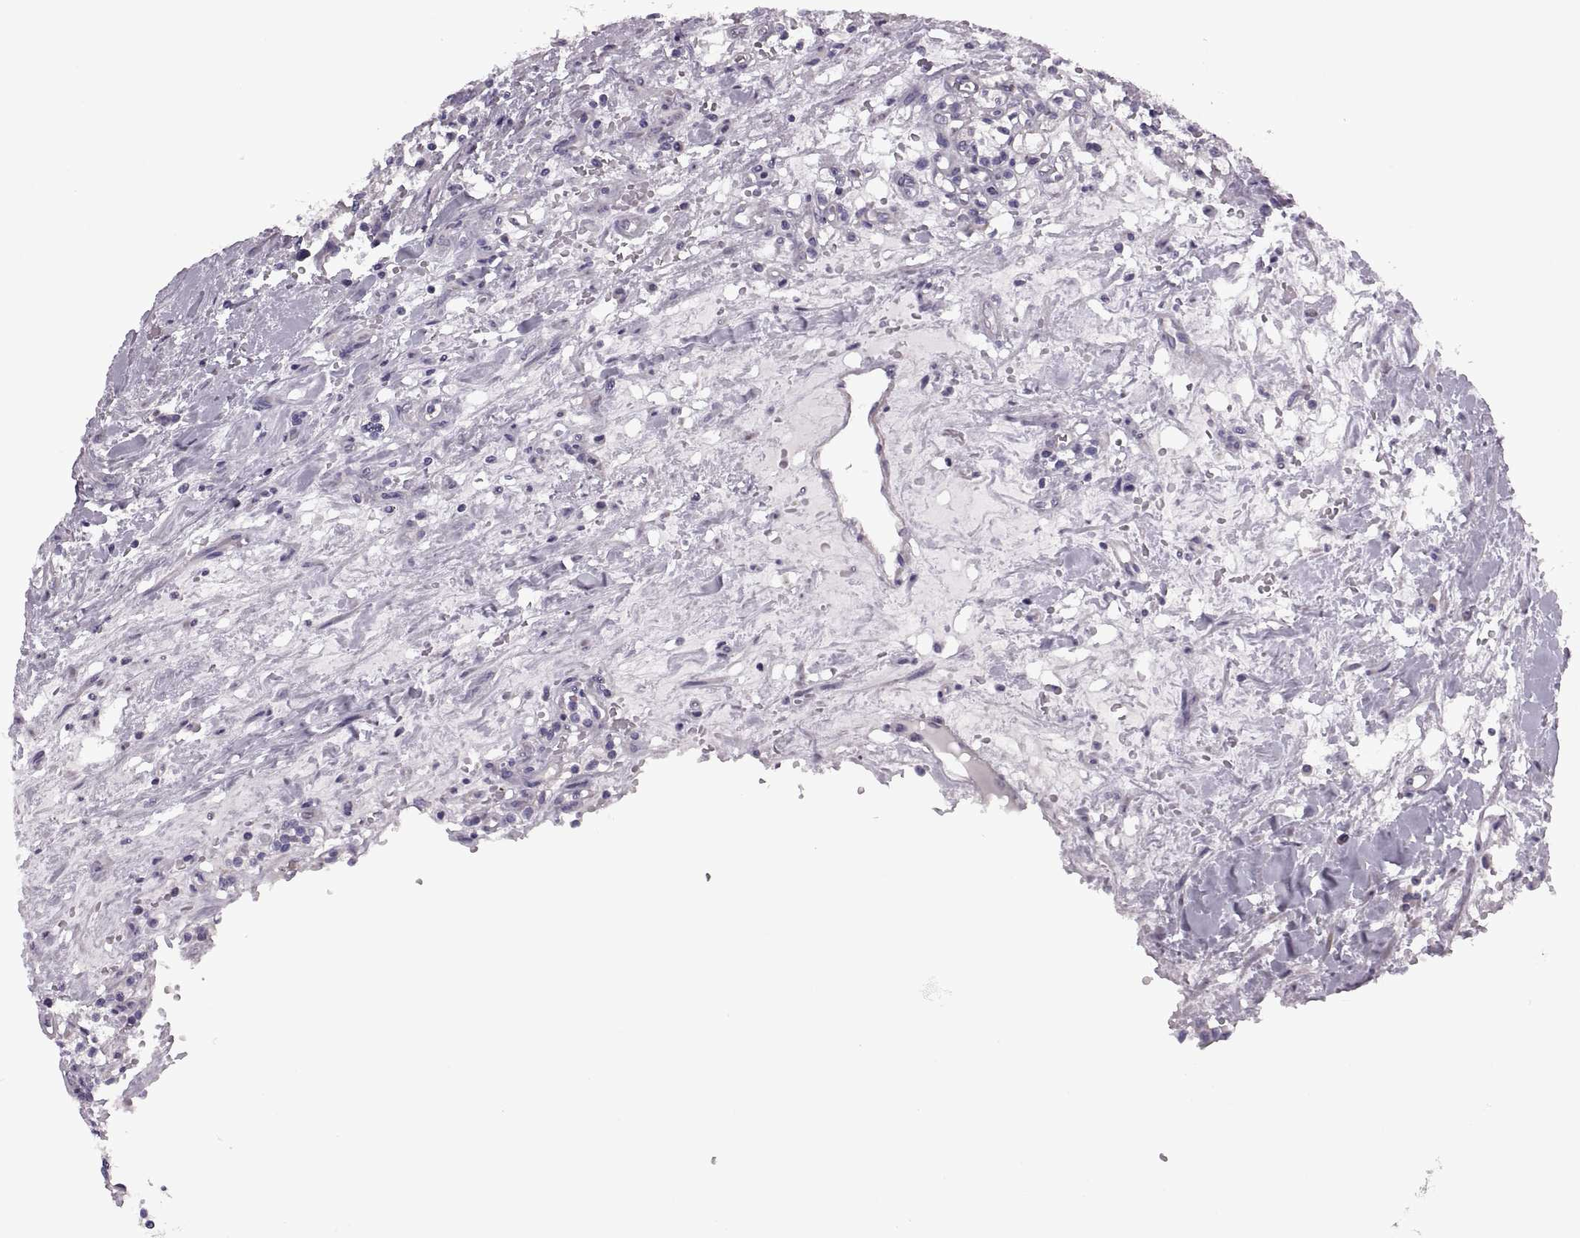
{"staining": {"intensity": "negative", "quantity": "none", "location": "none"}, "tissue": "renal cancer", "cell_type": "Tumor cells", "image_type": "cancer", "snomed": [{"axis": "morphology", "description": "Adenocarcinoma, NOS"}, {"axis": "topography", "description": "Kidney"}], "caption": "Protein analysis of renal cancer displays no significant staining in tumor cells. Brightfield microscopy of immunohistochemistry (IHC) stained with DAB (3,3'-diaminobenzidine) (brown) and hematoxylin (blue), captured at high magnification.", "gene": "RIPK4", "patient": {"sex": "male", "age": 36}}